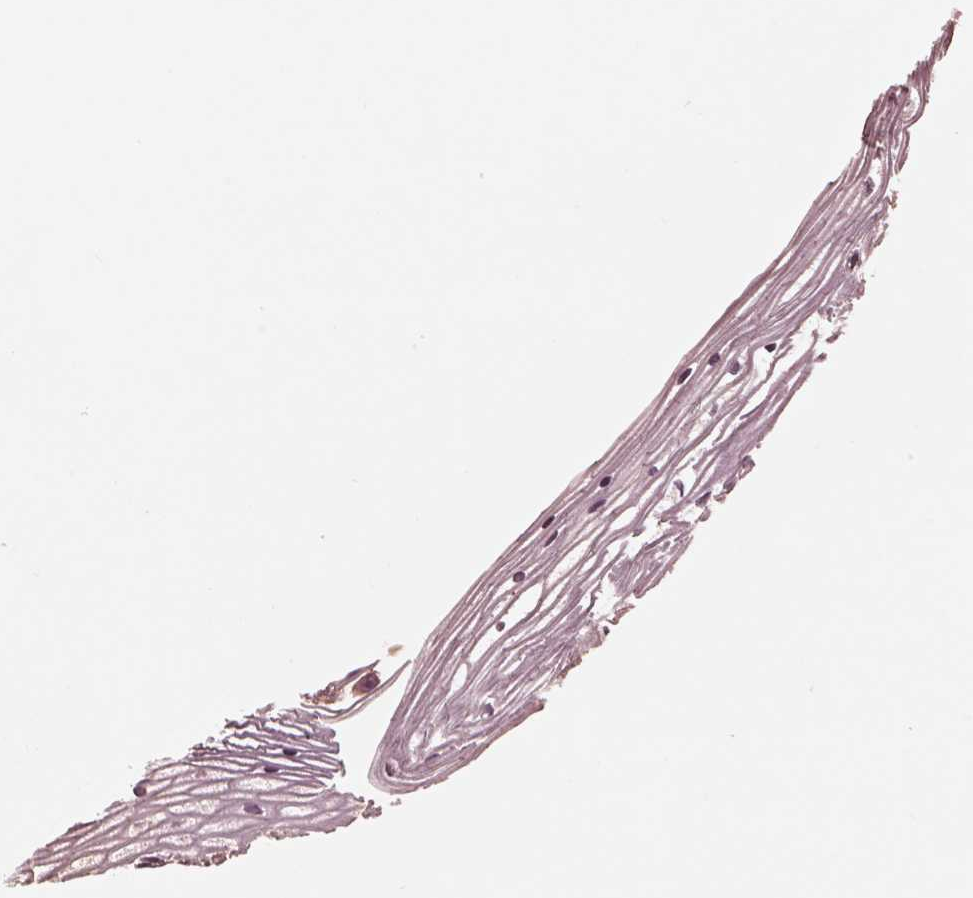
{"staining": {"intensity": "negative", "quantity": "none", "location": "none"}, "tissue": "cervix", "cell_type": "Glandular cells", "image_type": "normal", "snomed": [{"axis": "morphology", "description": "Normal tissue, NOS"}, {"axis": "topography", "description": "Cervix"}], "caption": "Cervix was stained to show a protein in brown. There is no significant staining in glandular cells. The staining is performed using DAB (3,3'-diaminobenzidine) brown chromogen with nuclei counter-stained in using hematoxylin.", "gene": "TF", "patient": {"sex": "female", "age": 40}}